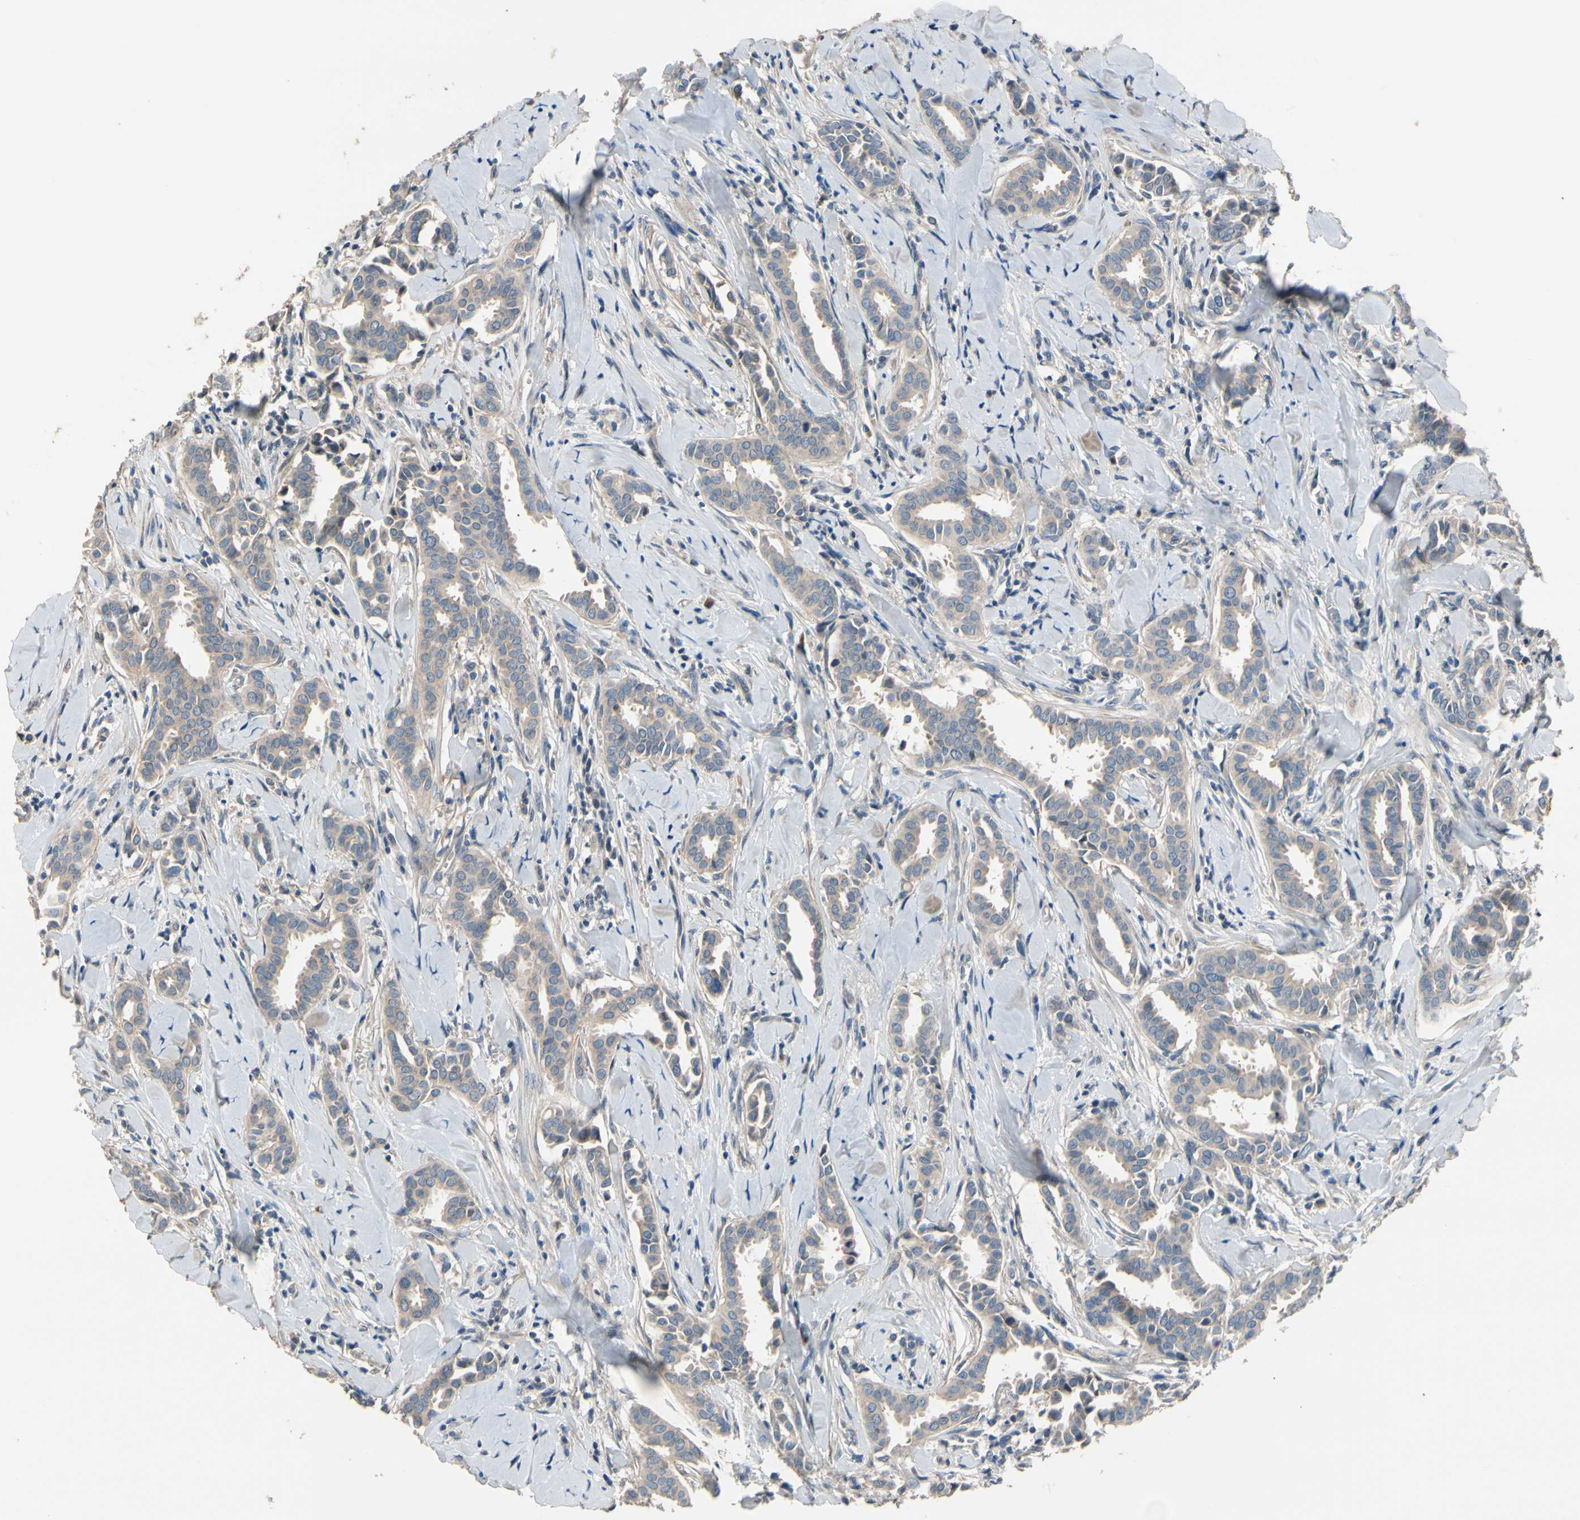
{"staining": {"intensity": "weak", "quantity": ">75%", "location": "cytoplasmic/membranous"}, "tissue": "head and neck cancer", "cell_type": "Tumor cells", "image_type": "cancer", "snomed": [{"axis": "morphology", "description": "Adenocarcinoma, NOS"}, {"axis": "topography", "description": "Salivary gland"}, {"axis": "topography", "description": "Head-Neck"}], "caption": "Brown immunohistochemical staining in adenocarcinoma (head and neck) demonstrates weak cytoplasmic/membranous positivity in approximately >75% of tumor cells.", "gene": "SIGLEC5", "patient": {"sex": "female", "age": 59}}